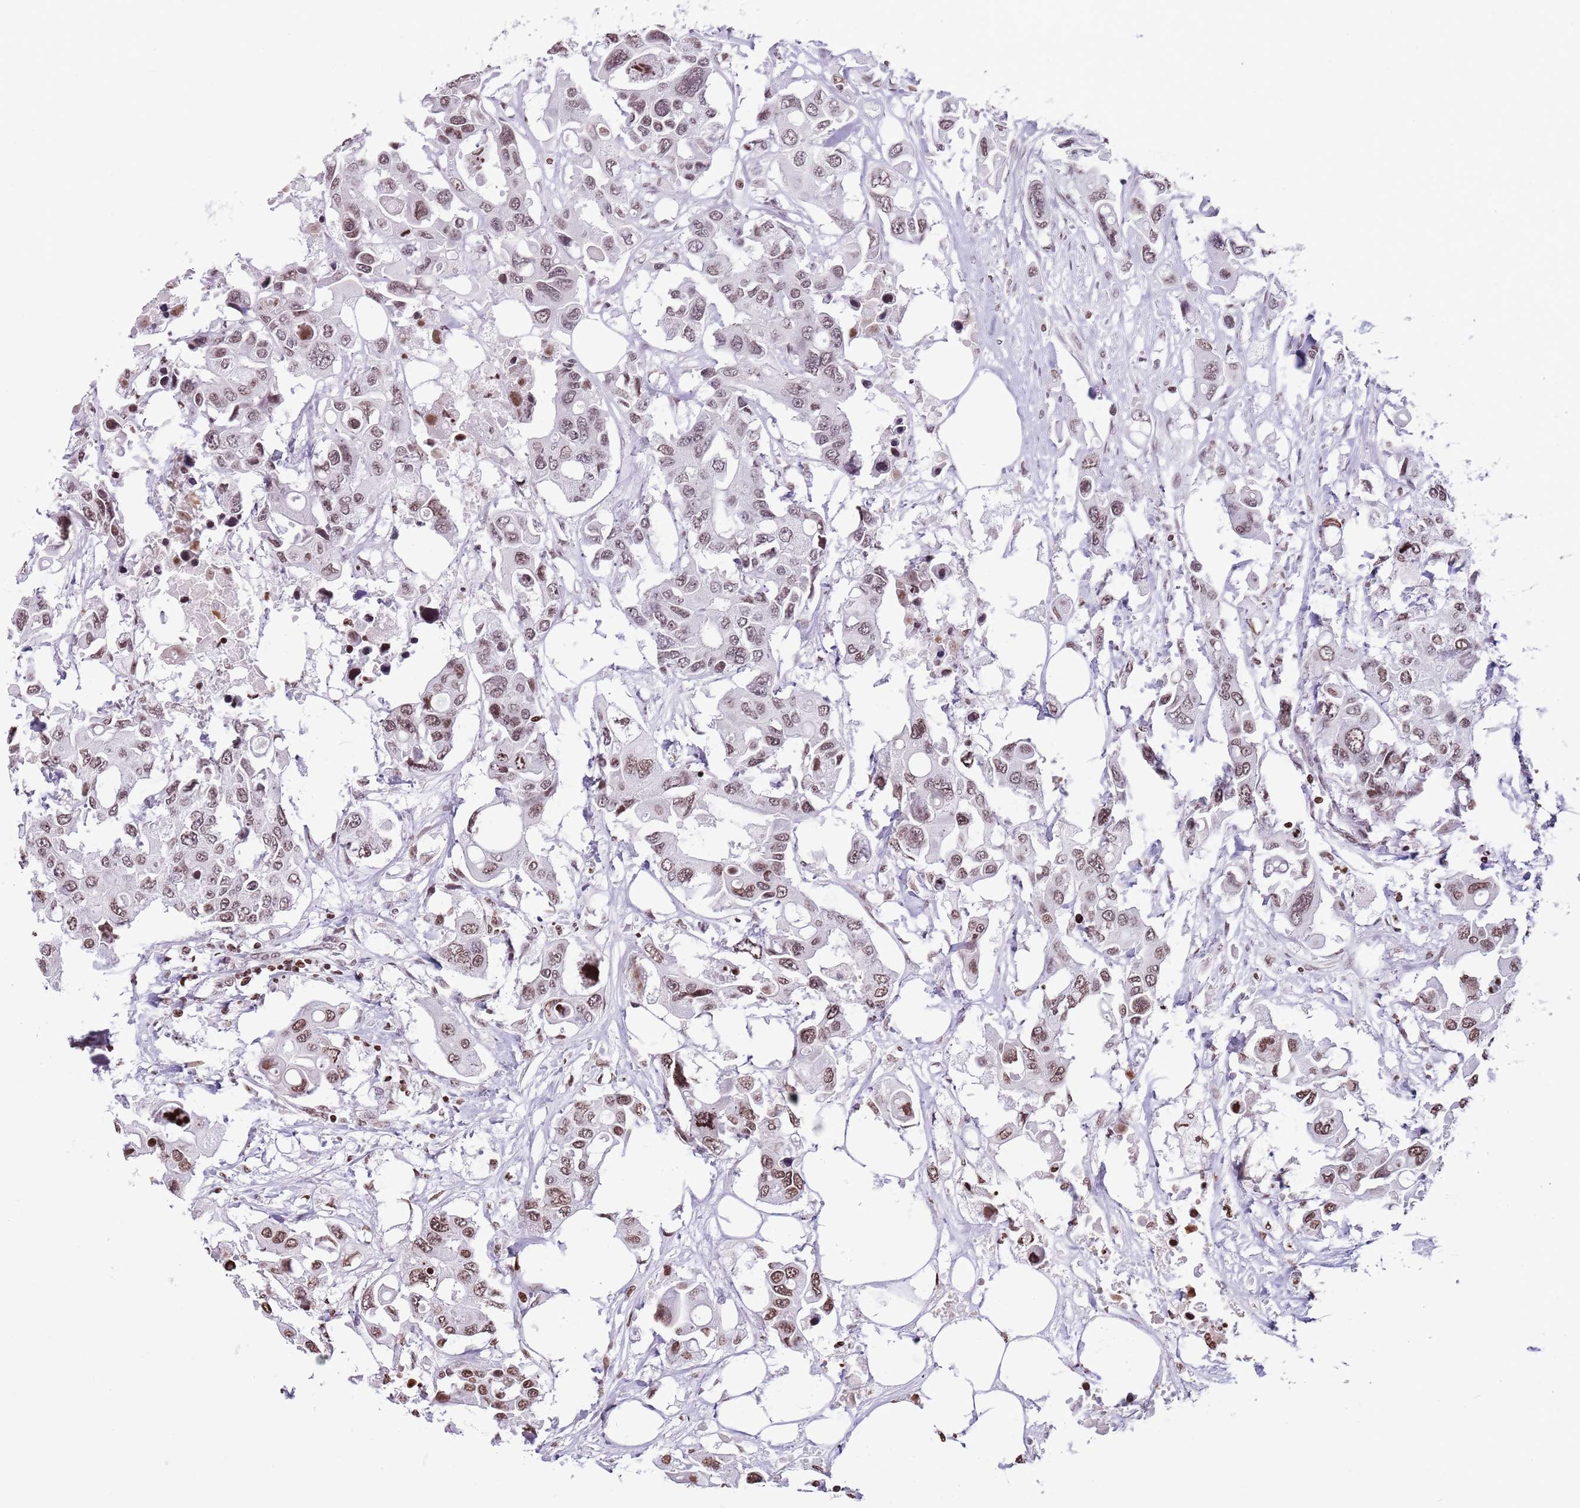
{"staining": {"intensity": "moderate", "quantity": ">75%", "location": "nuclear"}, "tissue": "colorectal cancer", "cell_type": "Tumor cells", "image_type": "cancer", "snomed": [{"axis": "morphology", "description": "Adenocarcinoma, NOS"}, {"axis": "topography", "description": "Colon"}], "caption": "Colorectal cancer (adenocarcinoma) was stained to show a protein in brown. There is medium levels of moderate nuclear expression in approximately >75% of tumor cells. (DAB (3,3'-diaminobenzidine) = brown stain, brightfield microscopy at high magnification).", "gene": "KPNA3", "patient": {"sex": "male", "age": 77}}